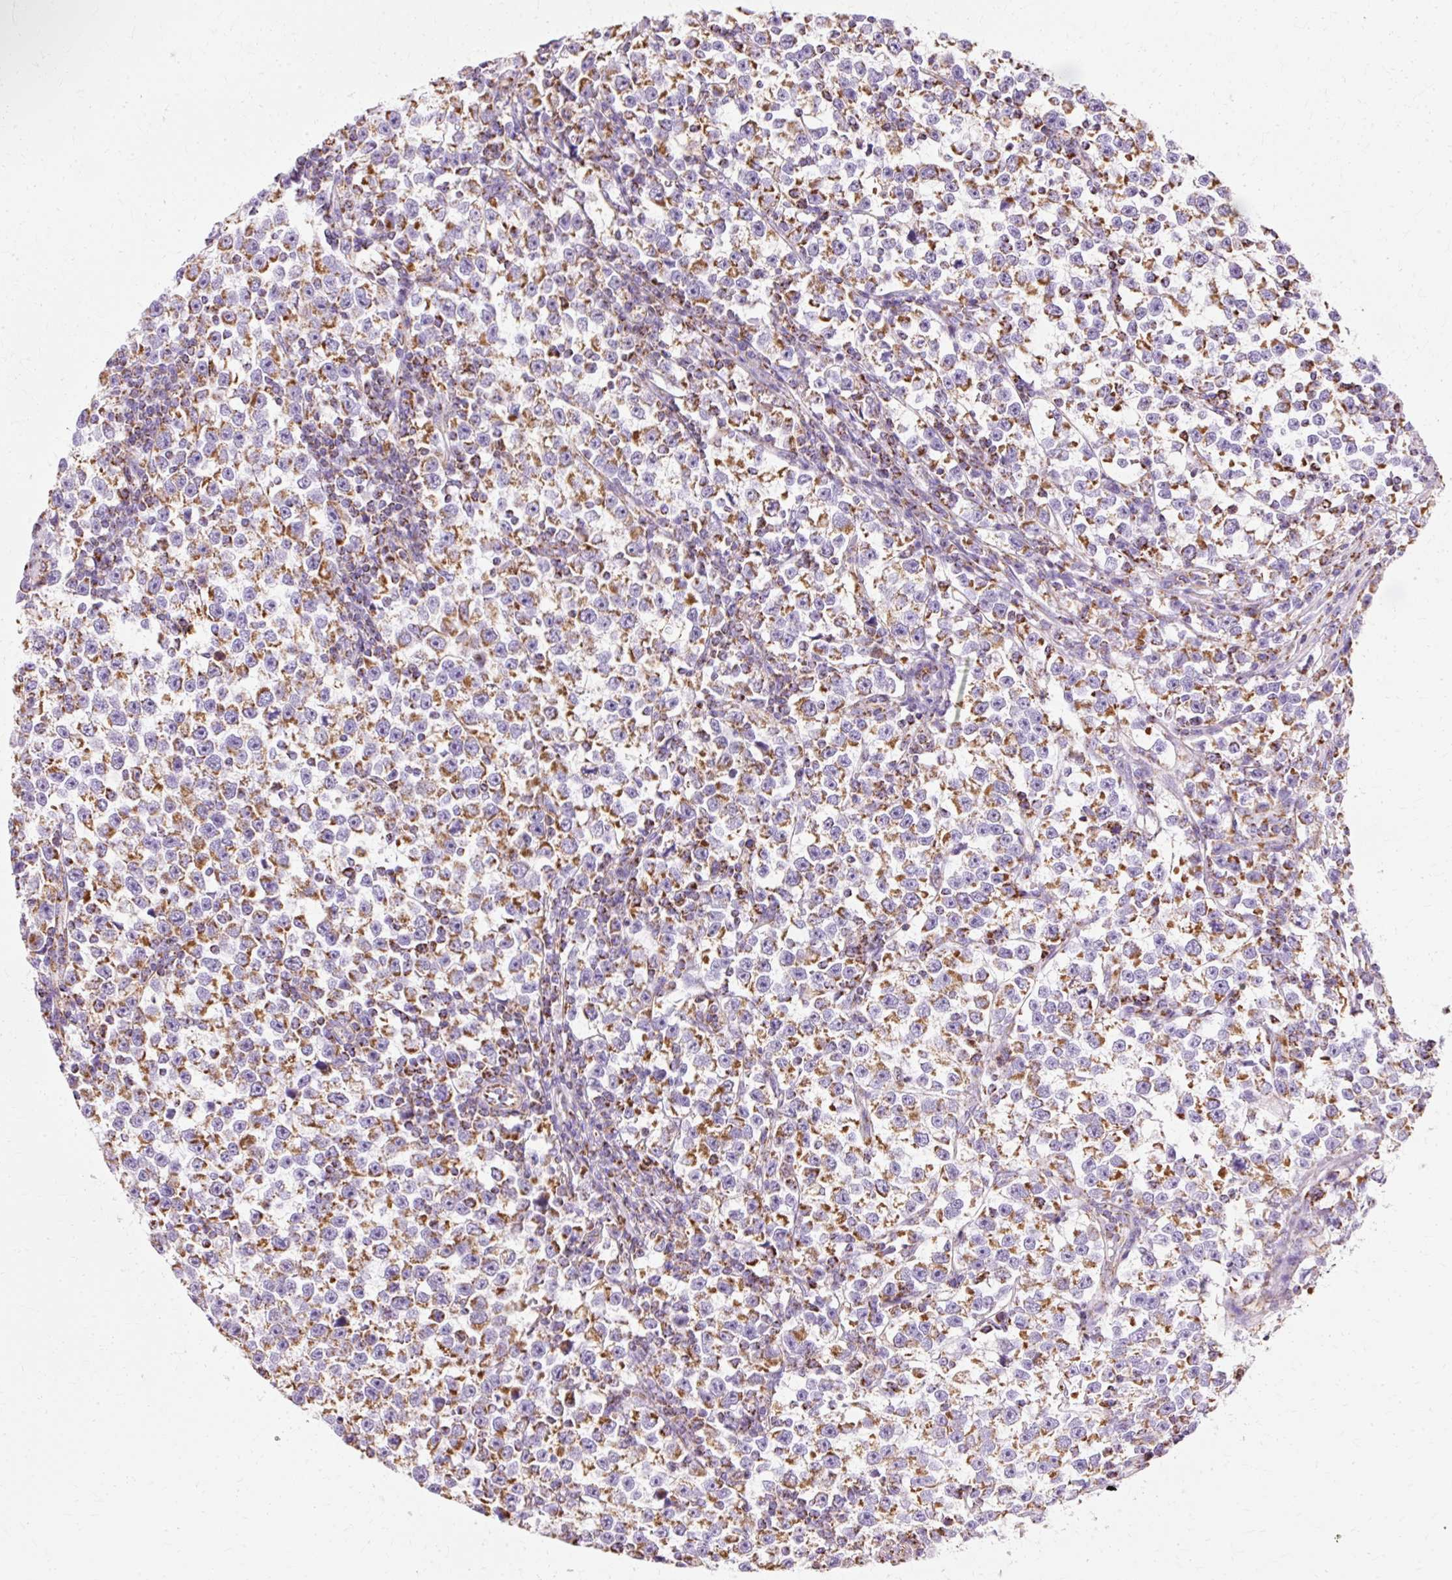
{"staining": {"intensity": "moderate", "quantity": "25%-75%", "location": "cytoplasmic/membranous"}, "tissue": "testis cancer", "cell_type": "Tumor cells", "image_type": "cancer", "snomed": [{"axis": "morphology", "description": "Normal tissue, NOS"}, {"axis": "morphology", "description": "Seminoma, NOS"}, {"axis": "topography", "description": "Testis"}], "caption": "High-magnification brightfield microscopy of testis seminoma stained with DAB (3,3'-diaminobenzidine) (brown) and counterstained with hematoxylin (blue). tumor cells exhibit moderate cytoplasmic/membranous expression is present in approximately25%-75% of cells.", "gene": "ATP5PO", "patient": {"sex": "male", "age": 43}}